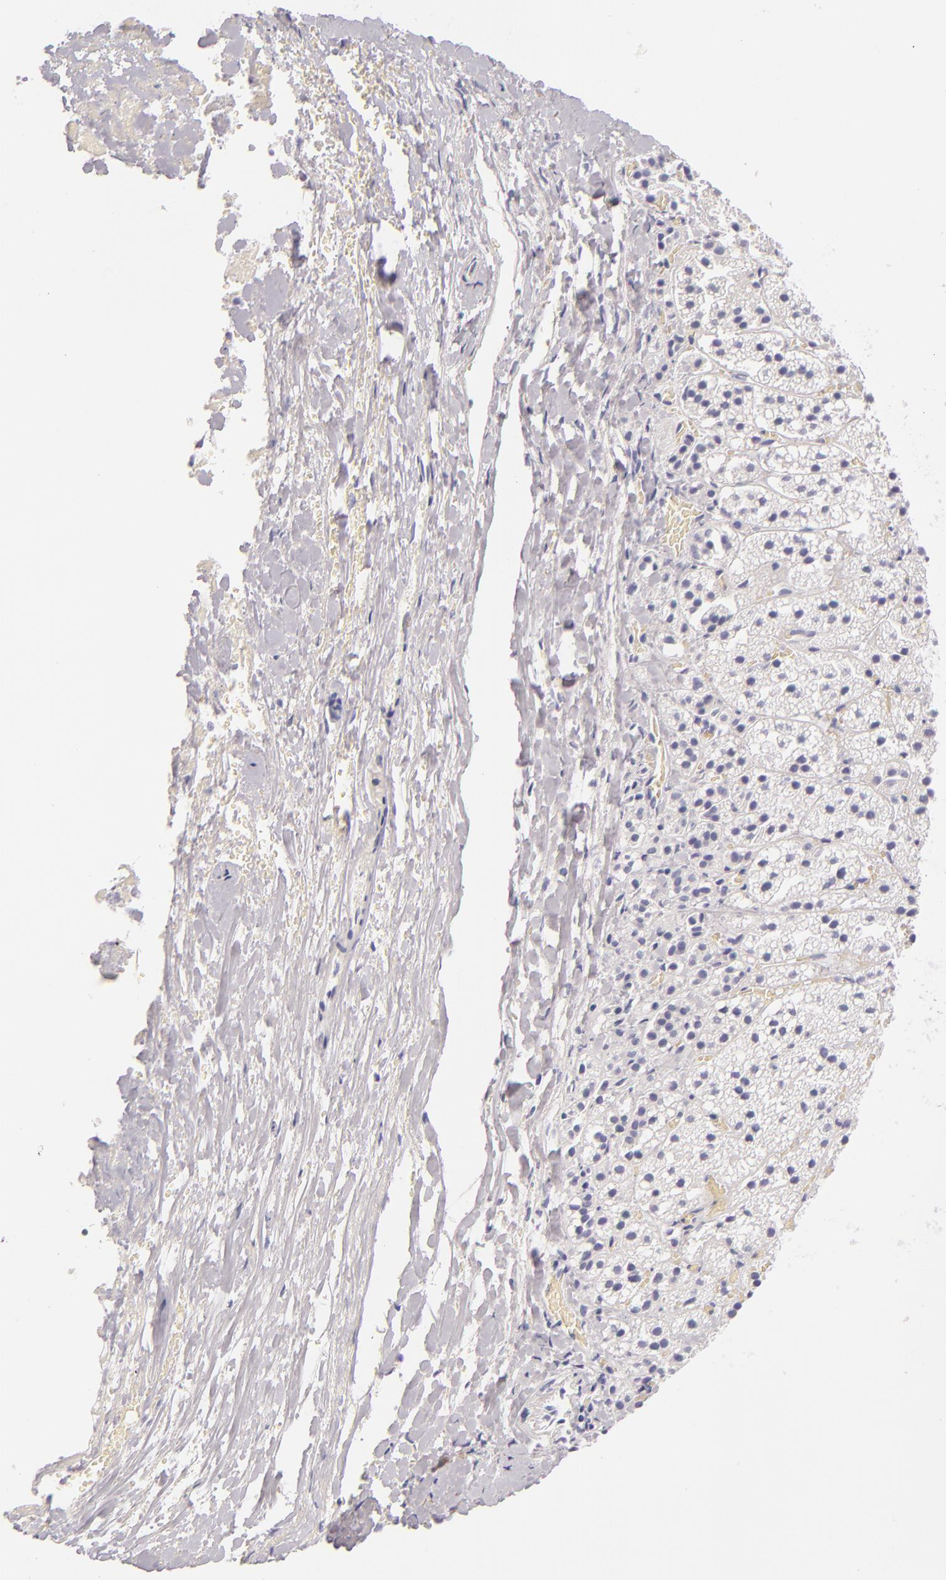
{"staining": {"intensity": "negative", "quantity": "none", "location": "none"}, "tissue": "adrenal gland", "cell_type": "Glandular cells", "image_type": "normal", "snomed": [{"axis": "morphology", "description": "Normal tissue, NOS"}, {"axis": "topography", "description": "Adrenal gland"}], "caption": "The micrograph displays no significant expression in glandular cells of adrenal gland.", "gene": "FABP1", "patient": {"sex": "female", "age": 44}}